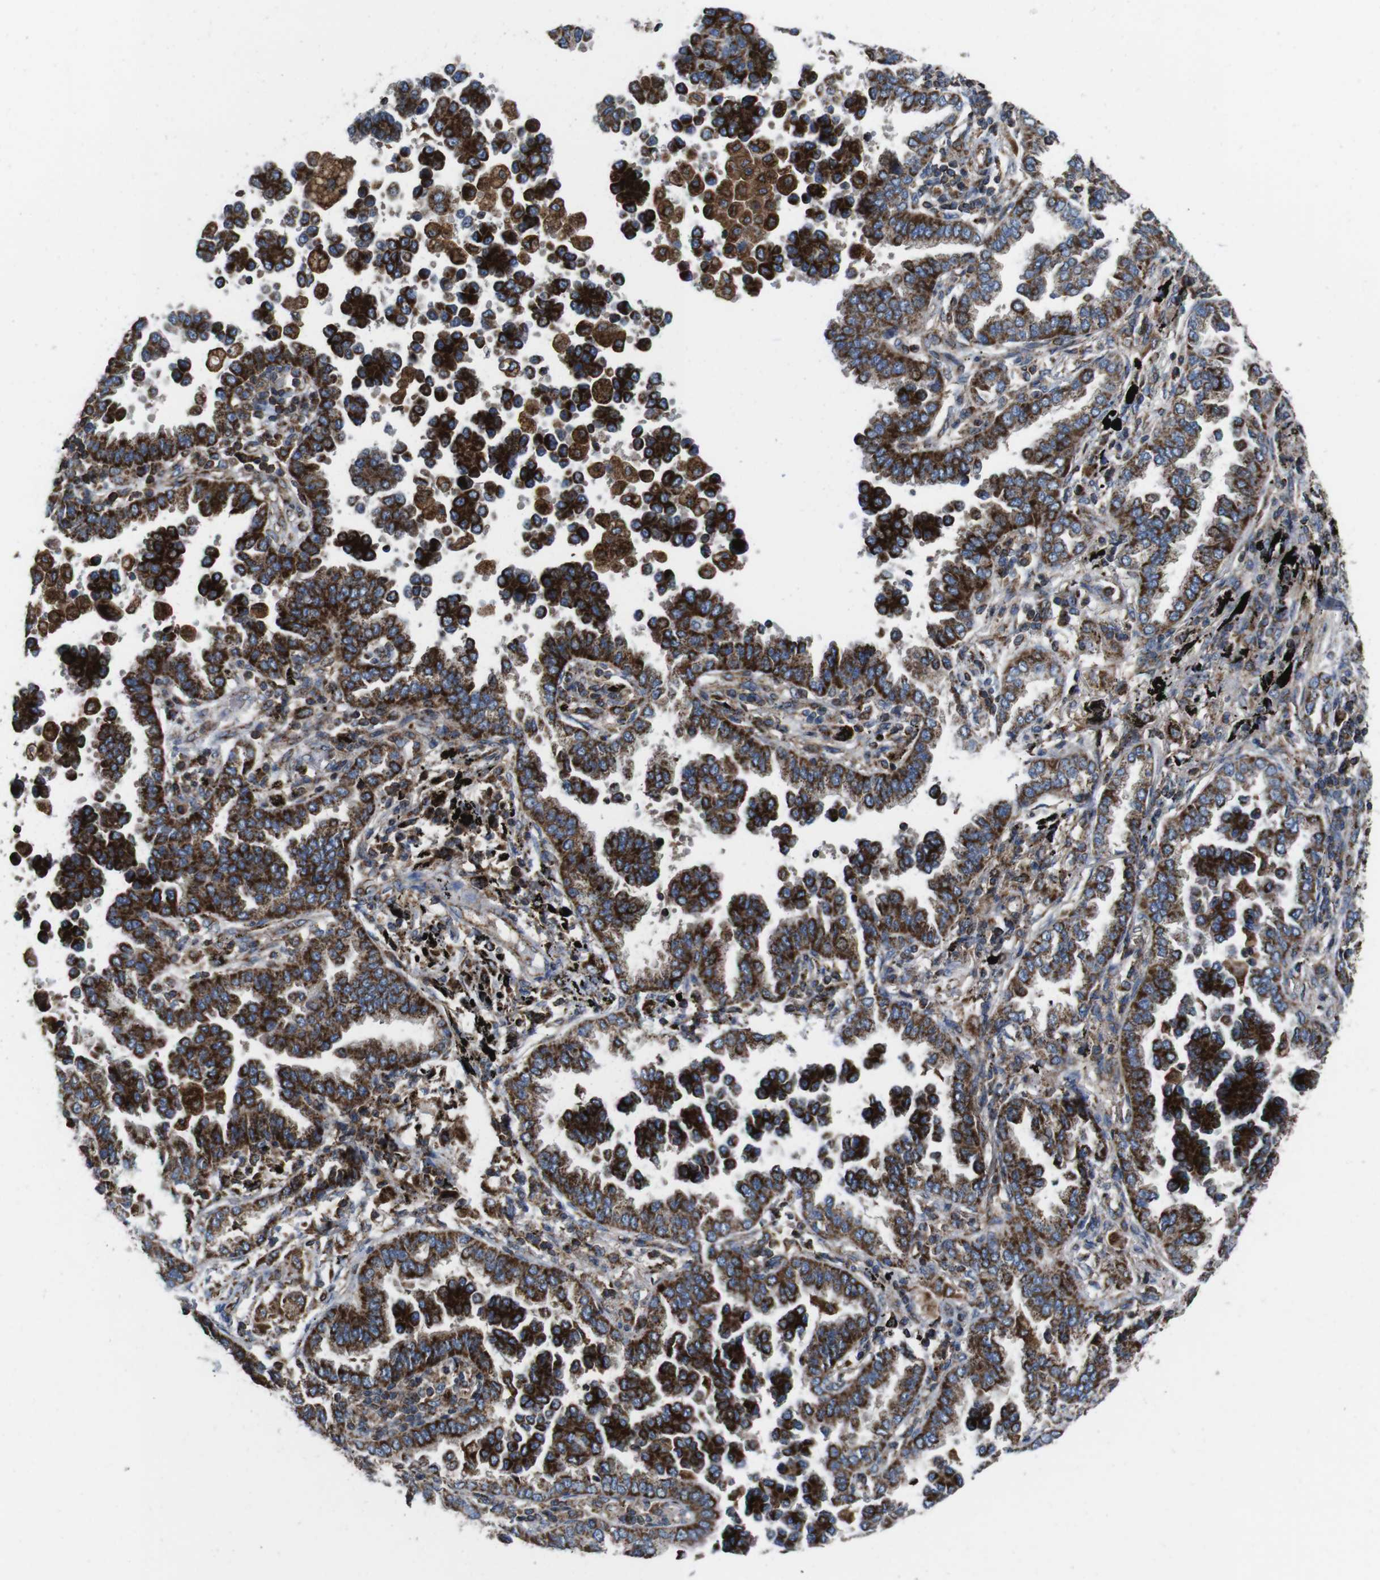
{"staining": {"intensity": "strong", "quantity": ">75%", "location": "cytoplasmic/membranous"}, "tissue": "lung cancer", "cell_type": "Tumor cells", "image_type": "cancer", "snomed": [{"axis": "morphology", "description": "Normal tissue, NOS"}, {"axis": "morphology", "description": "Adenocarcinoma, NOS"}, {"axis": "topography", "description": "Lung"}], "caption": "An immunohistochemistry photomicrograph of tumor tissue is shown. Protein staining in brown shows strong cytoplasmic/membranous positivity in lung adenocarcinoma within tumor cells.", "gene": "HK1", "patient": {"sex": "male", "age": 59}}